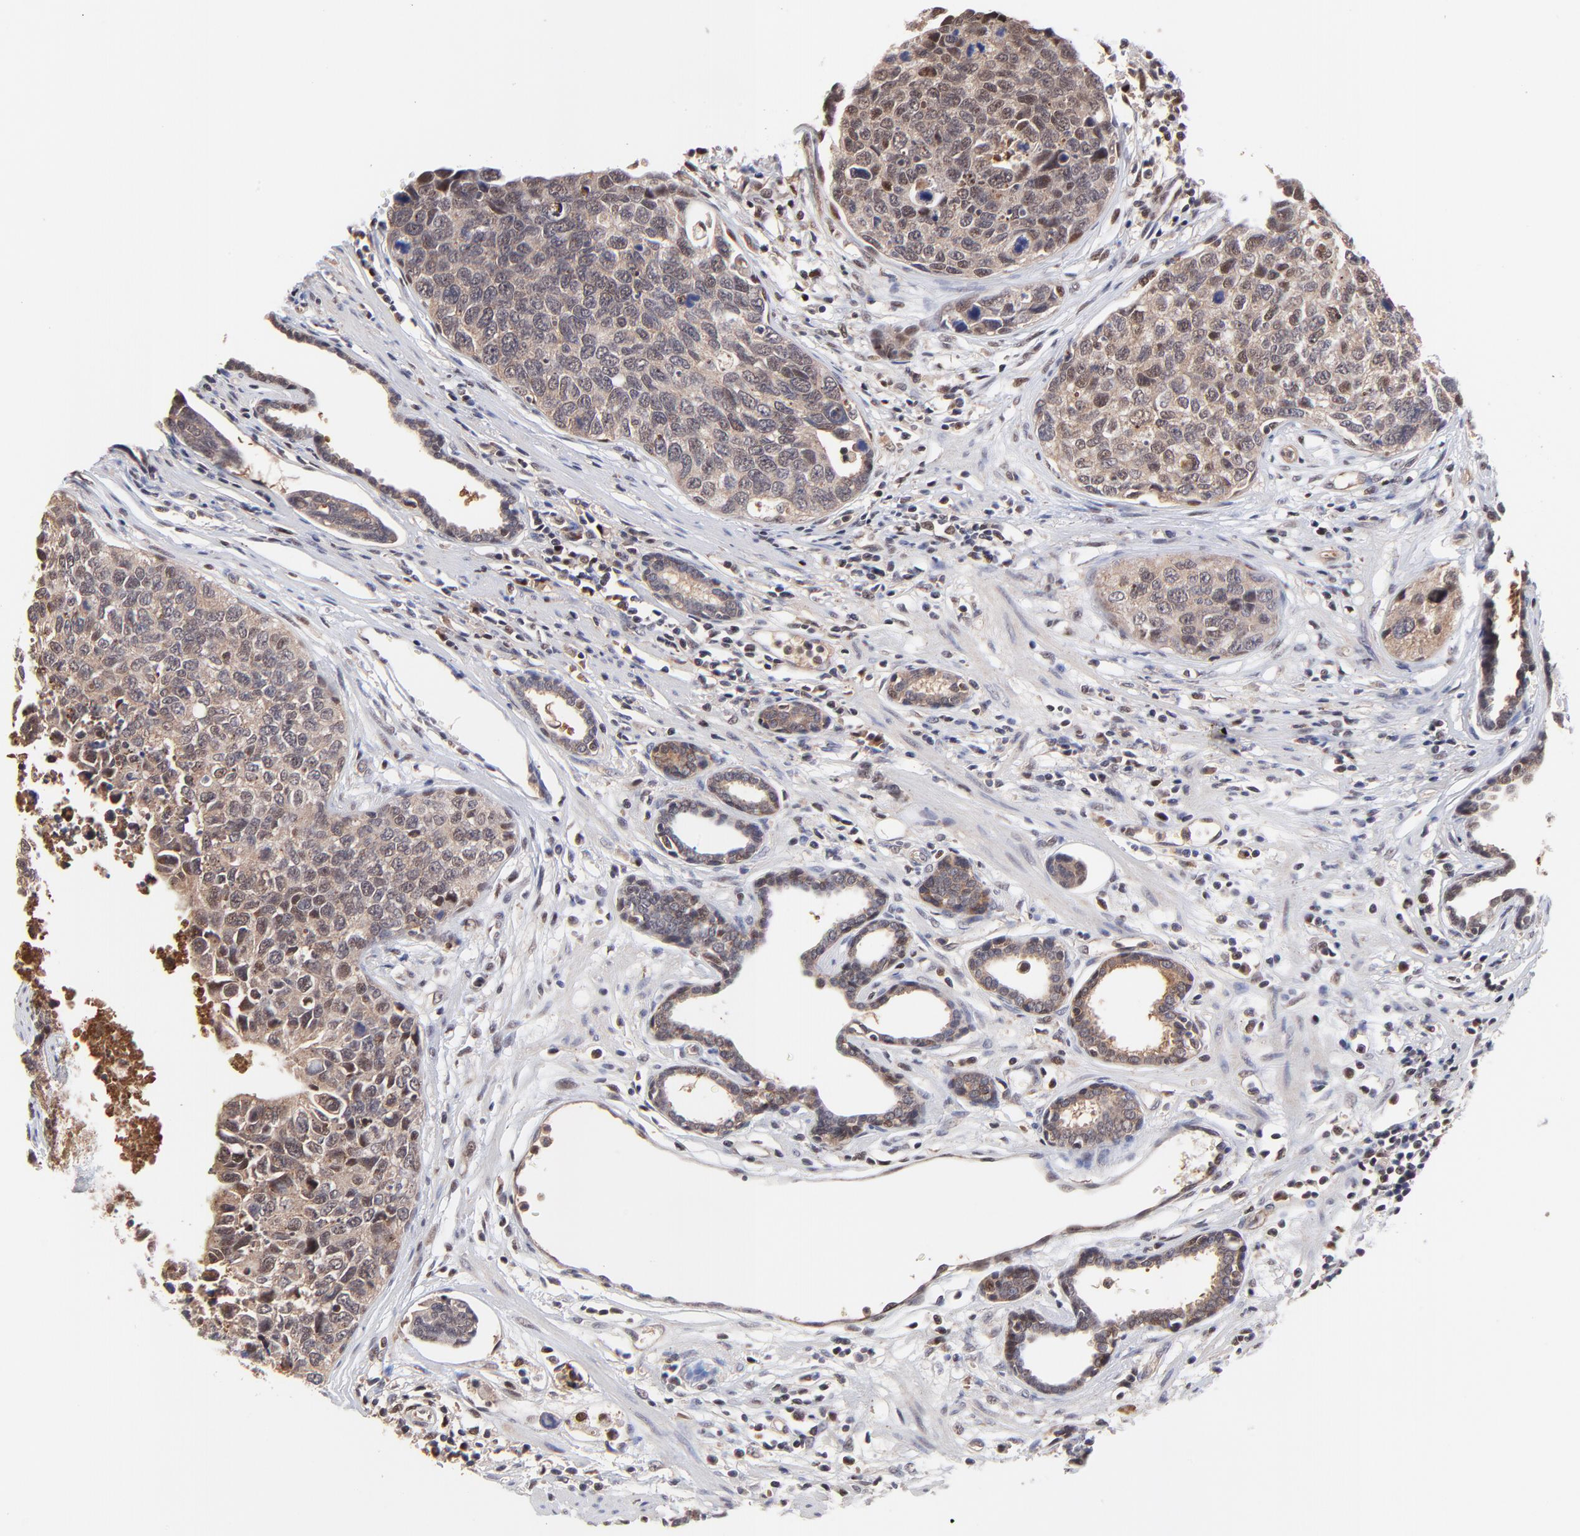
{"staining": {"intensity": "weak", "quantity": ">75%", "location": "cytoplasmic/membranous"}, "tissue": "urothelial cancer", "cell_type": "Tumor cells", "image_type": "cancer", "snomed": [{"axis": "morphology", "description": "Urothelial carcinoma, High grade"}, {"axis": "topography", "description": "Urinary bladder"}], "caption": "A brown stain highlights weak cytoplasmic/membranous staining of a protein in high-grade urothelial carcinoma tumor cells.", "gene": "PSMA6", "patient": {"sex": "male", "age": 81}}